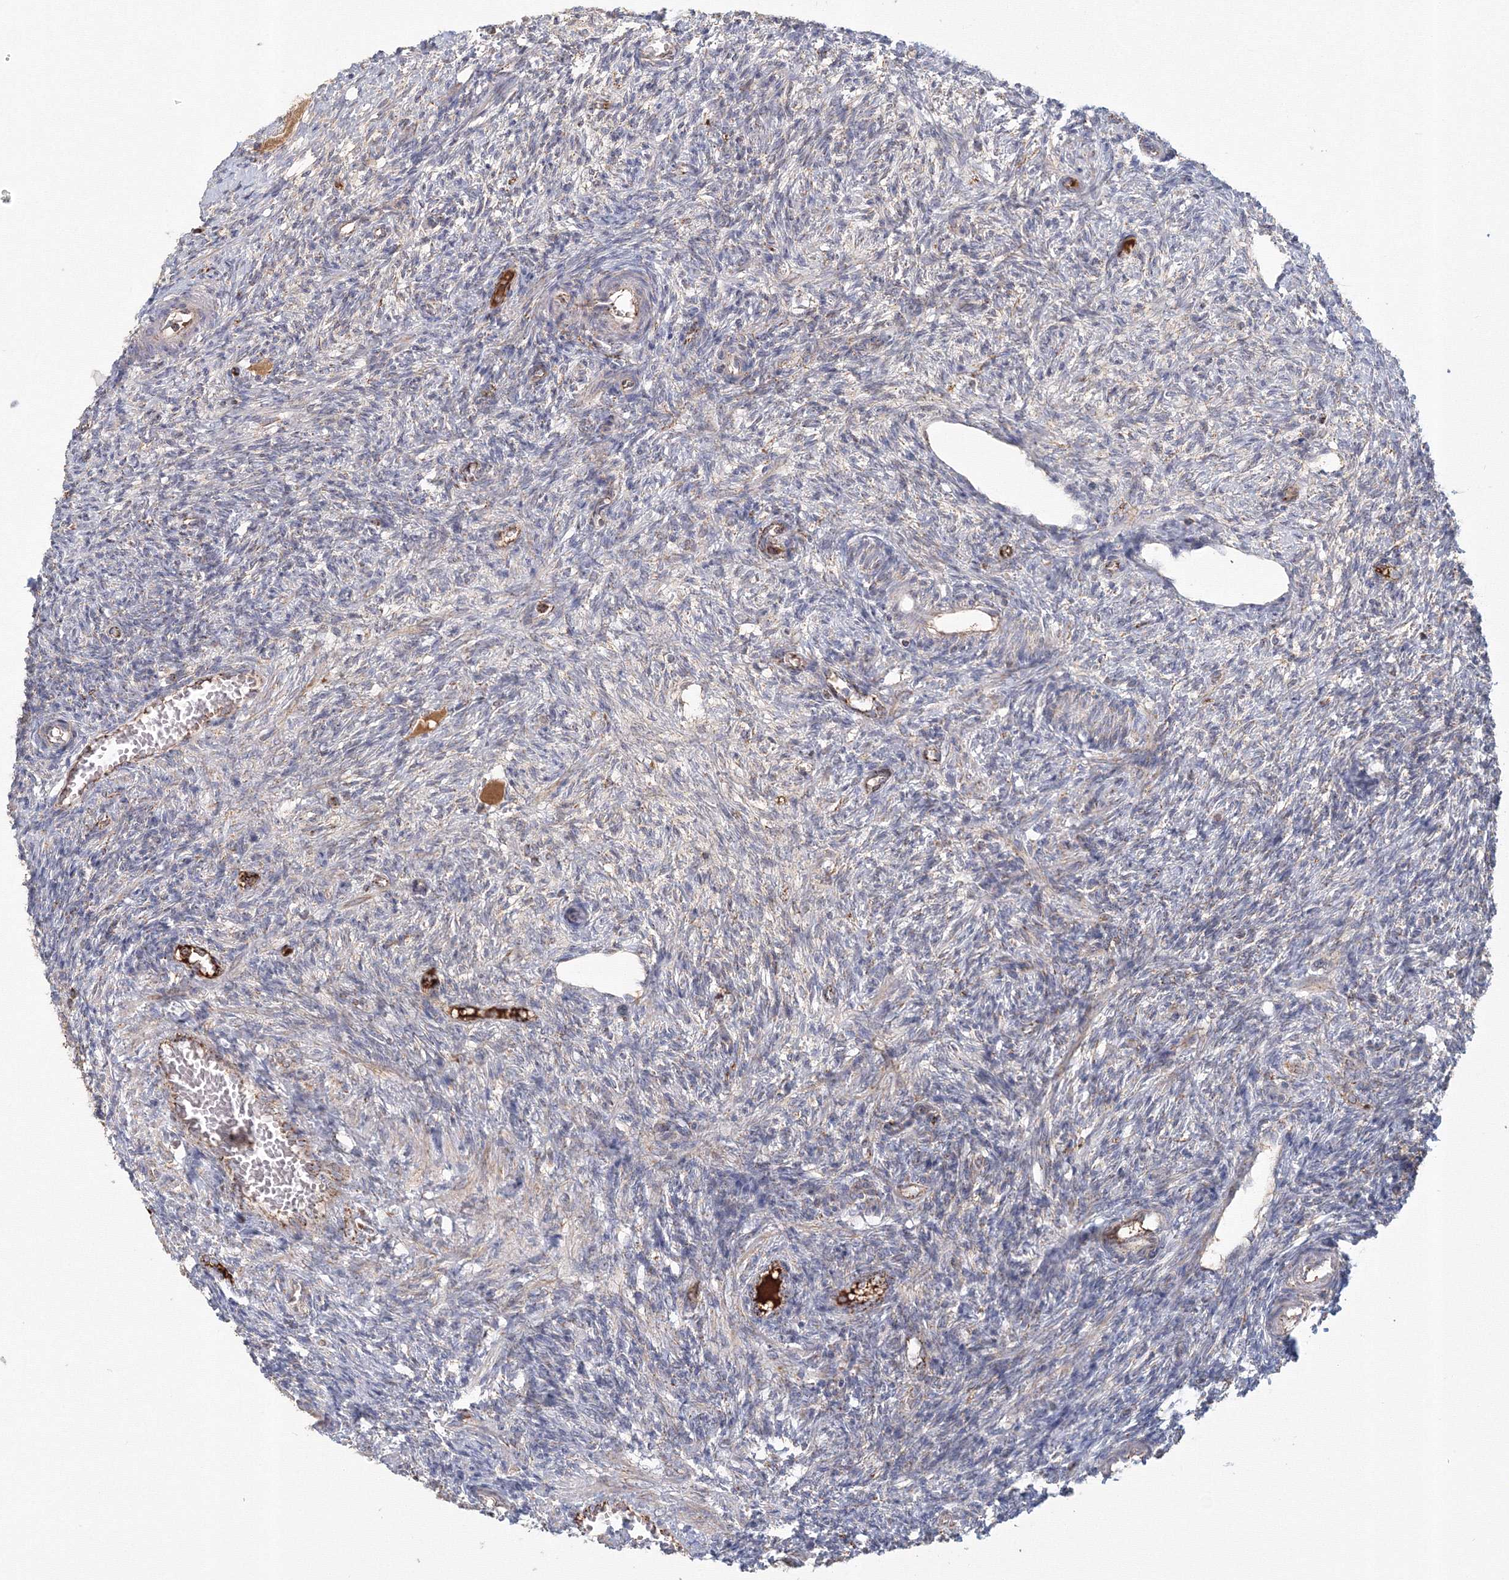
{"staining": {"intensity": "moderate", "quantity": "<25%", "location": "cytoplasmic/membranous"}, "tissue": "ovary", "cell_type": "Ovarian stroma cells", "image_type": "normal", "snomed": [{"axis": "morphology", "description": "Normal tissue, NOS"}, {"axis": "topography", "description": "Ovary"}], "caption": "Ovary stained with a brown dye demonstrates moderate cytoplasmic/membranous positive staining in approximately <25% of ovarian stroma cells.", "gene": "GRPEL1", "patient": {"sex": "female", "age": 27}}